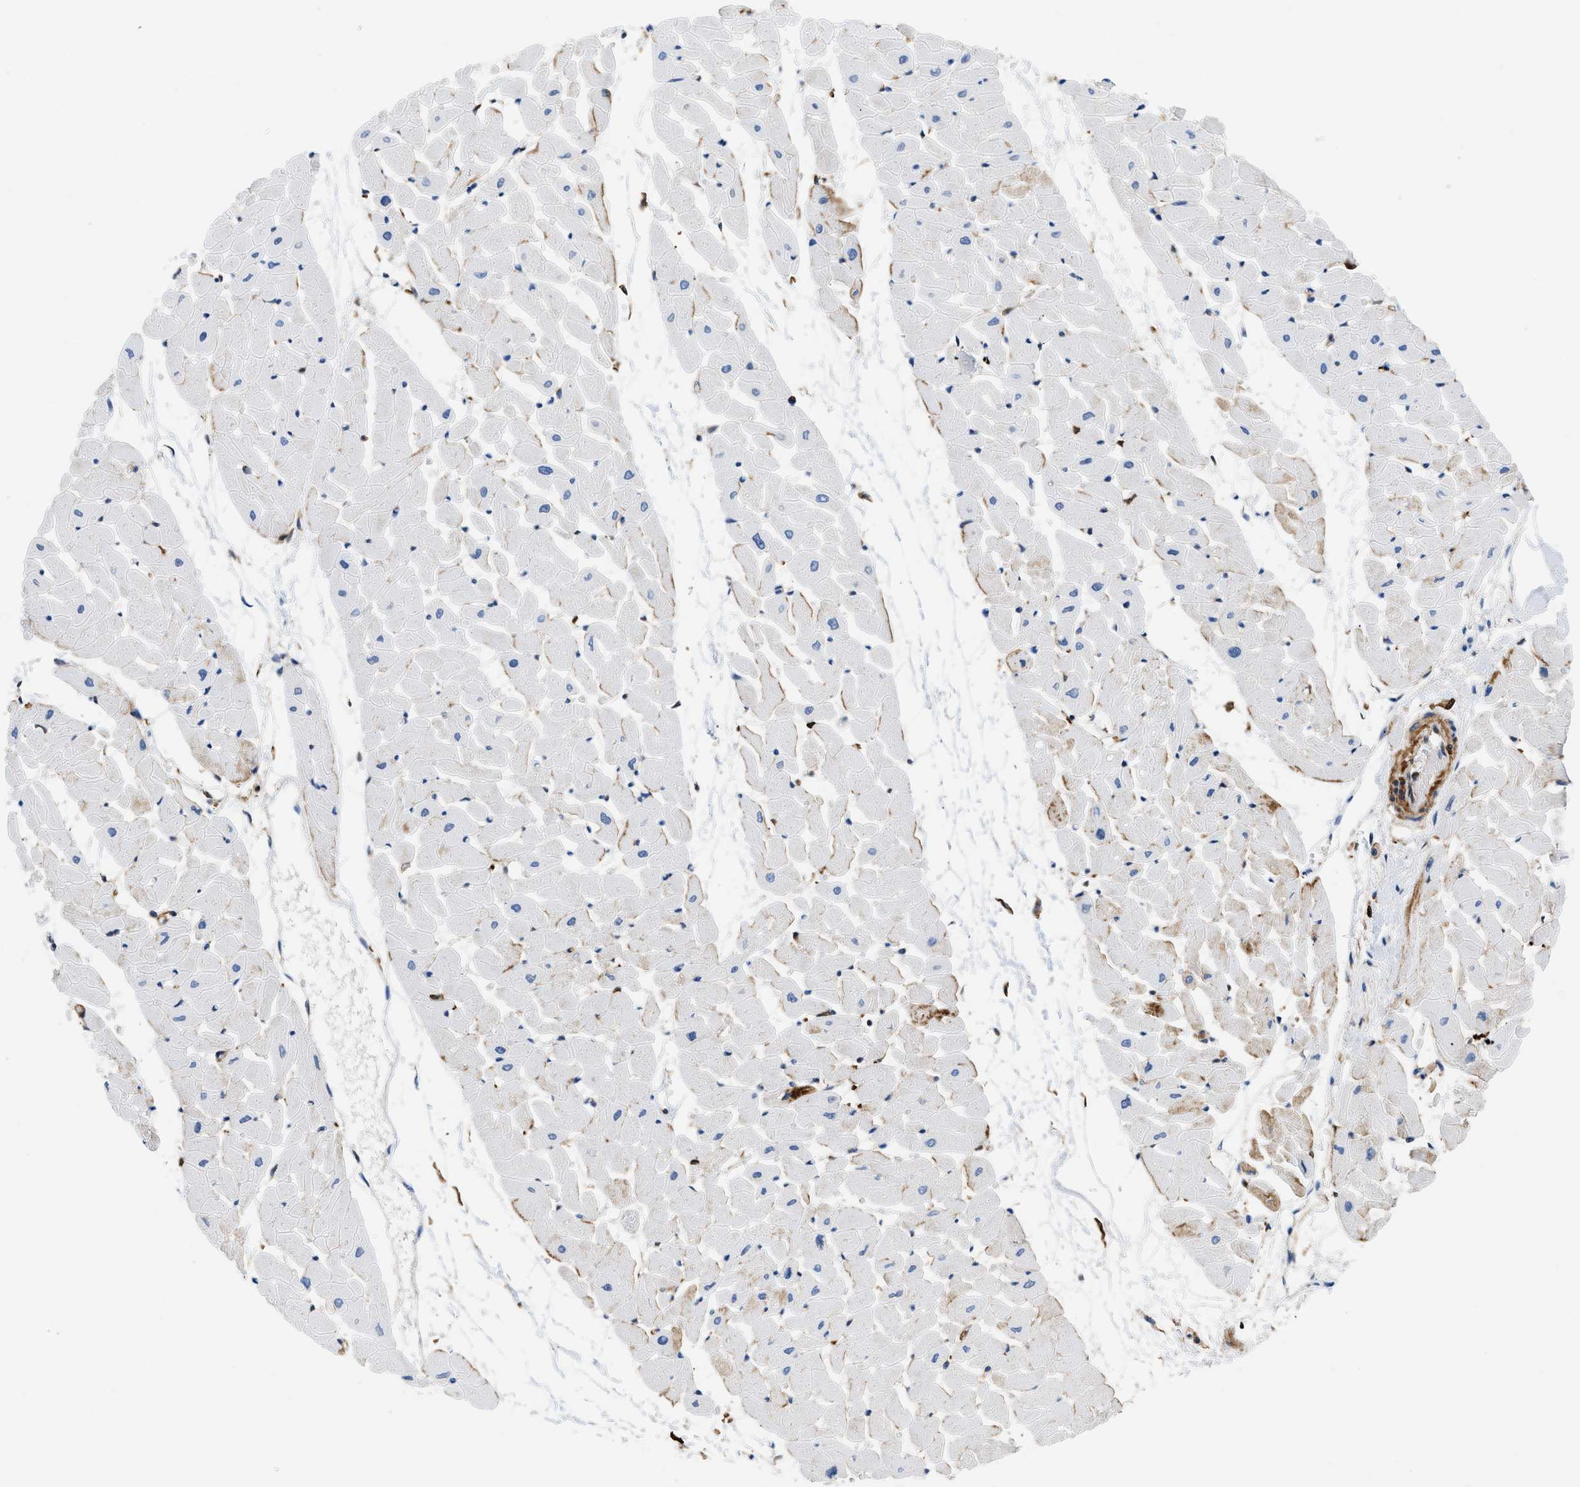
{"staining": {"intensity": "moderate", "quantity": "<25%", "location": "cytoplasmic/membranous"}, "tissue": "heart muscle", "cell_type": "Cardiomyocytes", "image_type": "normal", "snomed": [{"axis": "morphology", "description": "Normal tissue, NOS"}, {"axis": "topography", "description": "Heart"}], "caption": "An image showing moderate cytoplasmic/membranous staining in about <25% of cardiomyocytes in normal heart muscle, as visualized by brown immunohistochemical staining.", "gene": "GSN", "patient": {"sex": "female", "age": 19}}